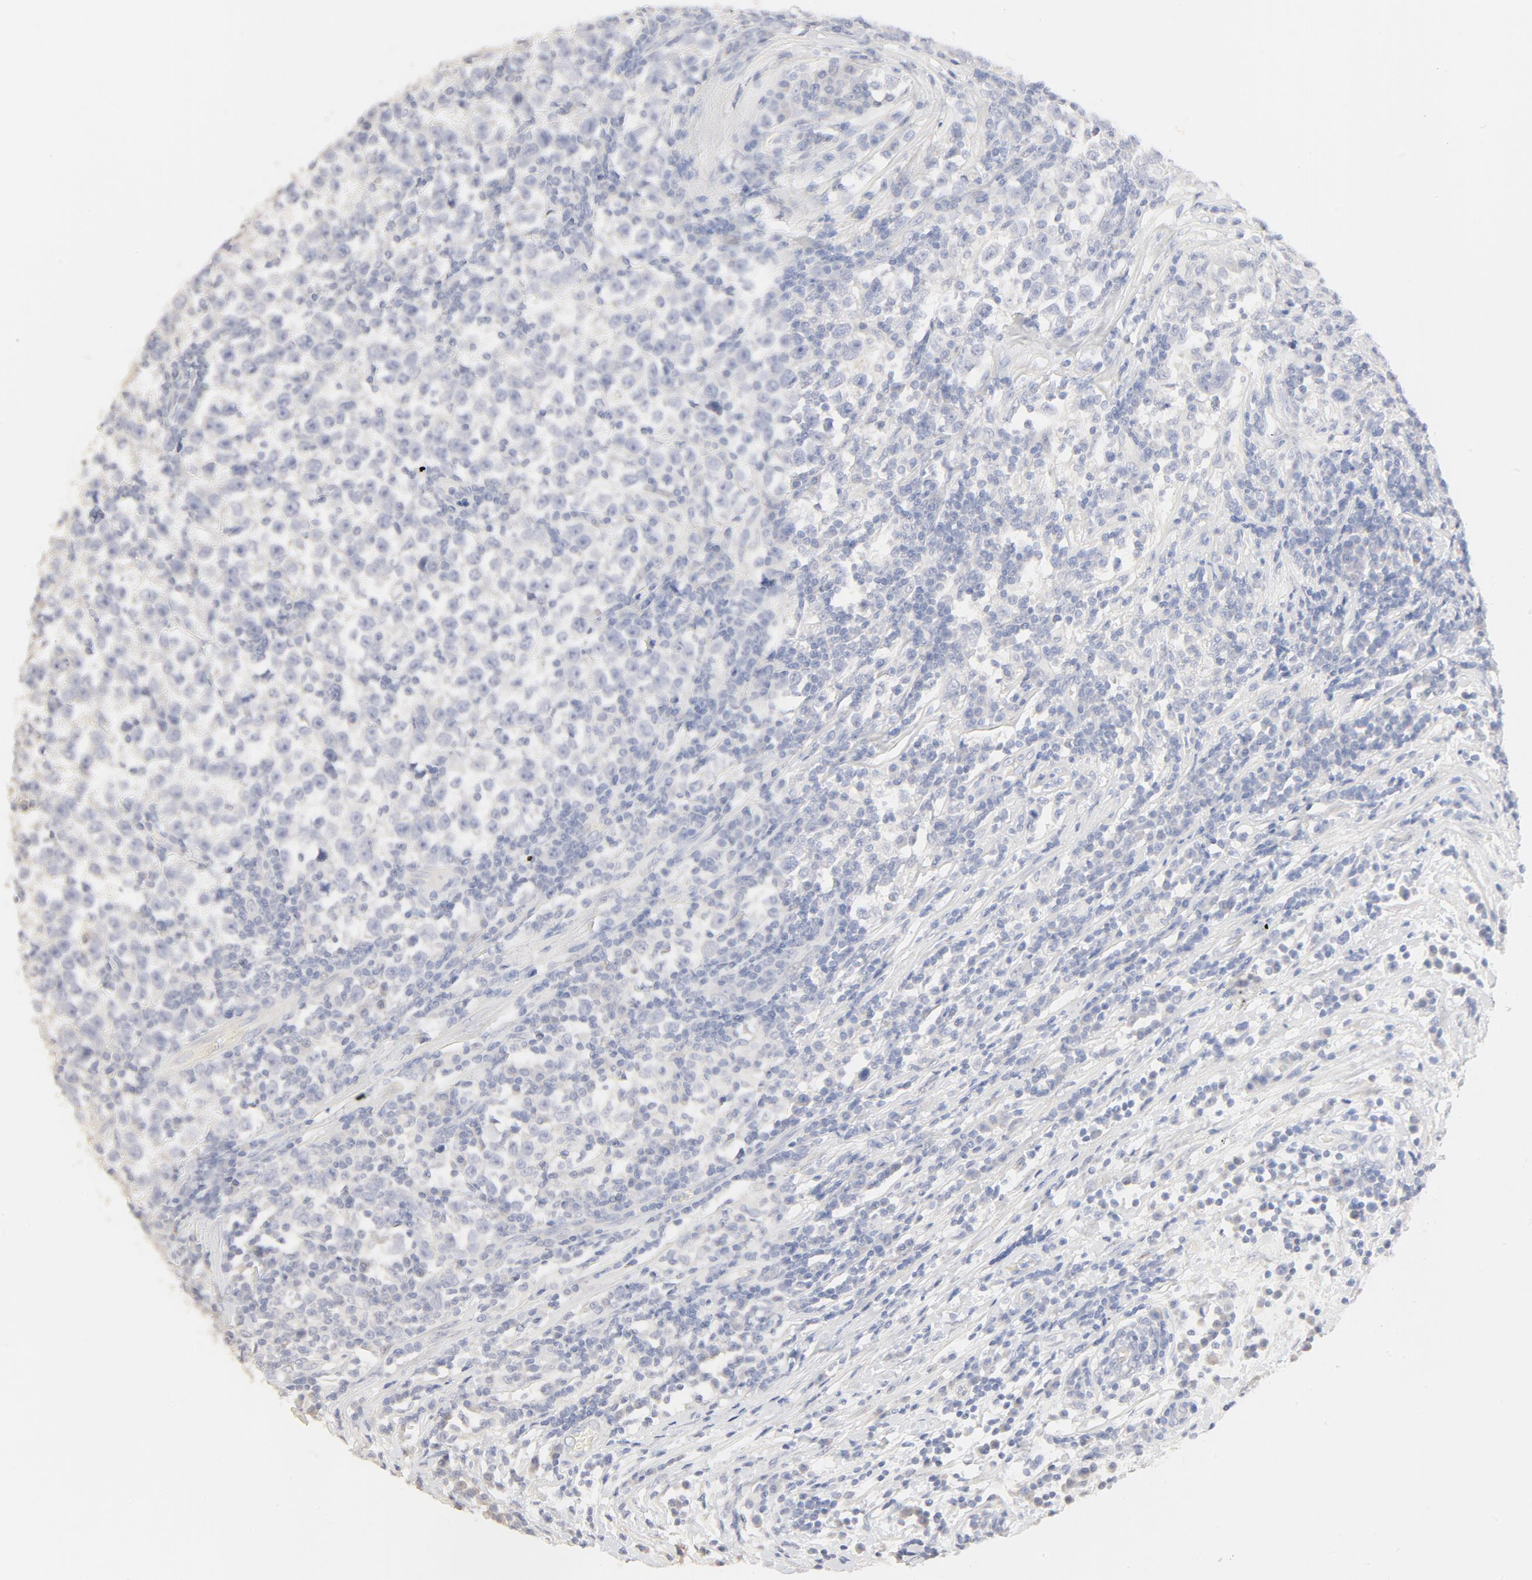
{"staining": {"intensity": "negative", "quantity": "none", "location": "none"}, "tissue": "testis cancer", "cell_type": "Tumor cells", "image_type": "cancer", "snomed": [{"axis": "morphology", "description": "Seminoma, NOS"}, {"axis": "topography", "description": "Testis"}], "caption": "There is no significant expression in tumor cells of testis cancer (seminoma).", "gene": "FCGBP", "patient": {"sex": "male", "age": 43}}